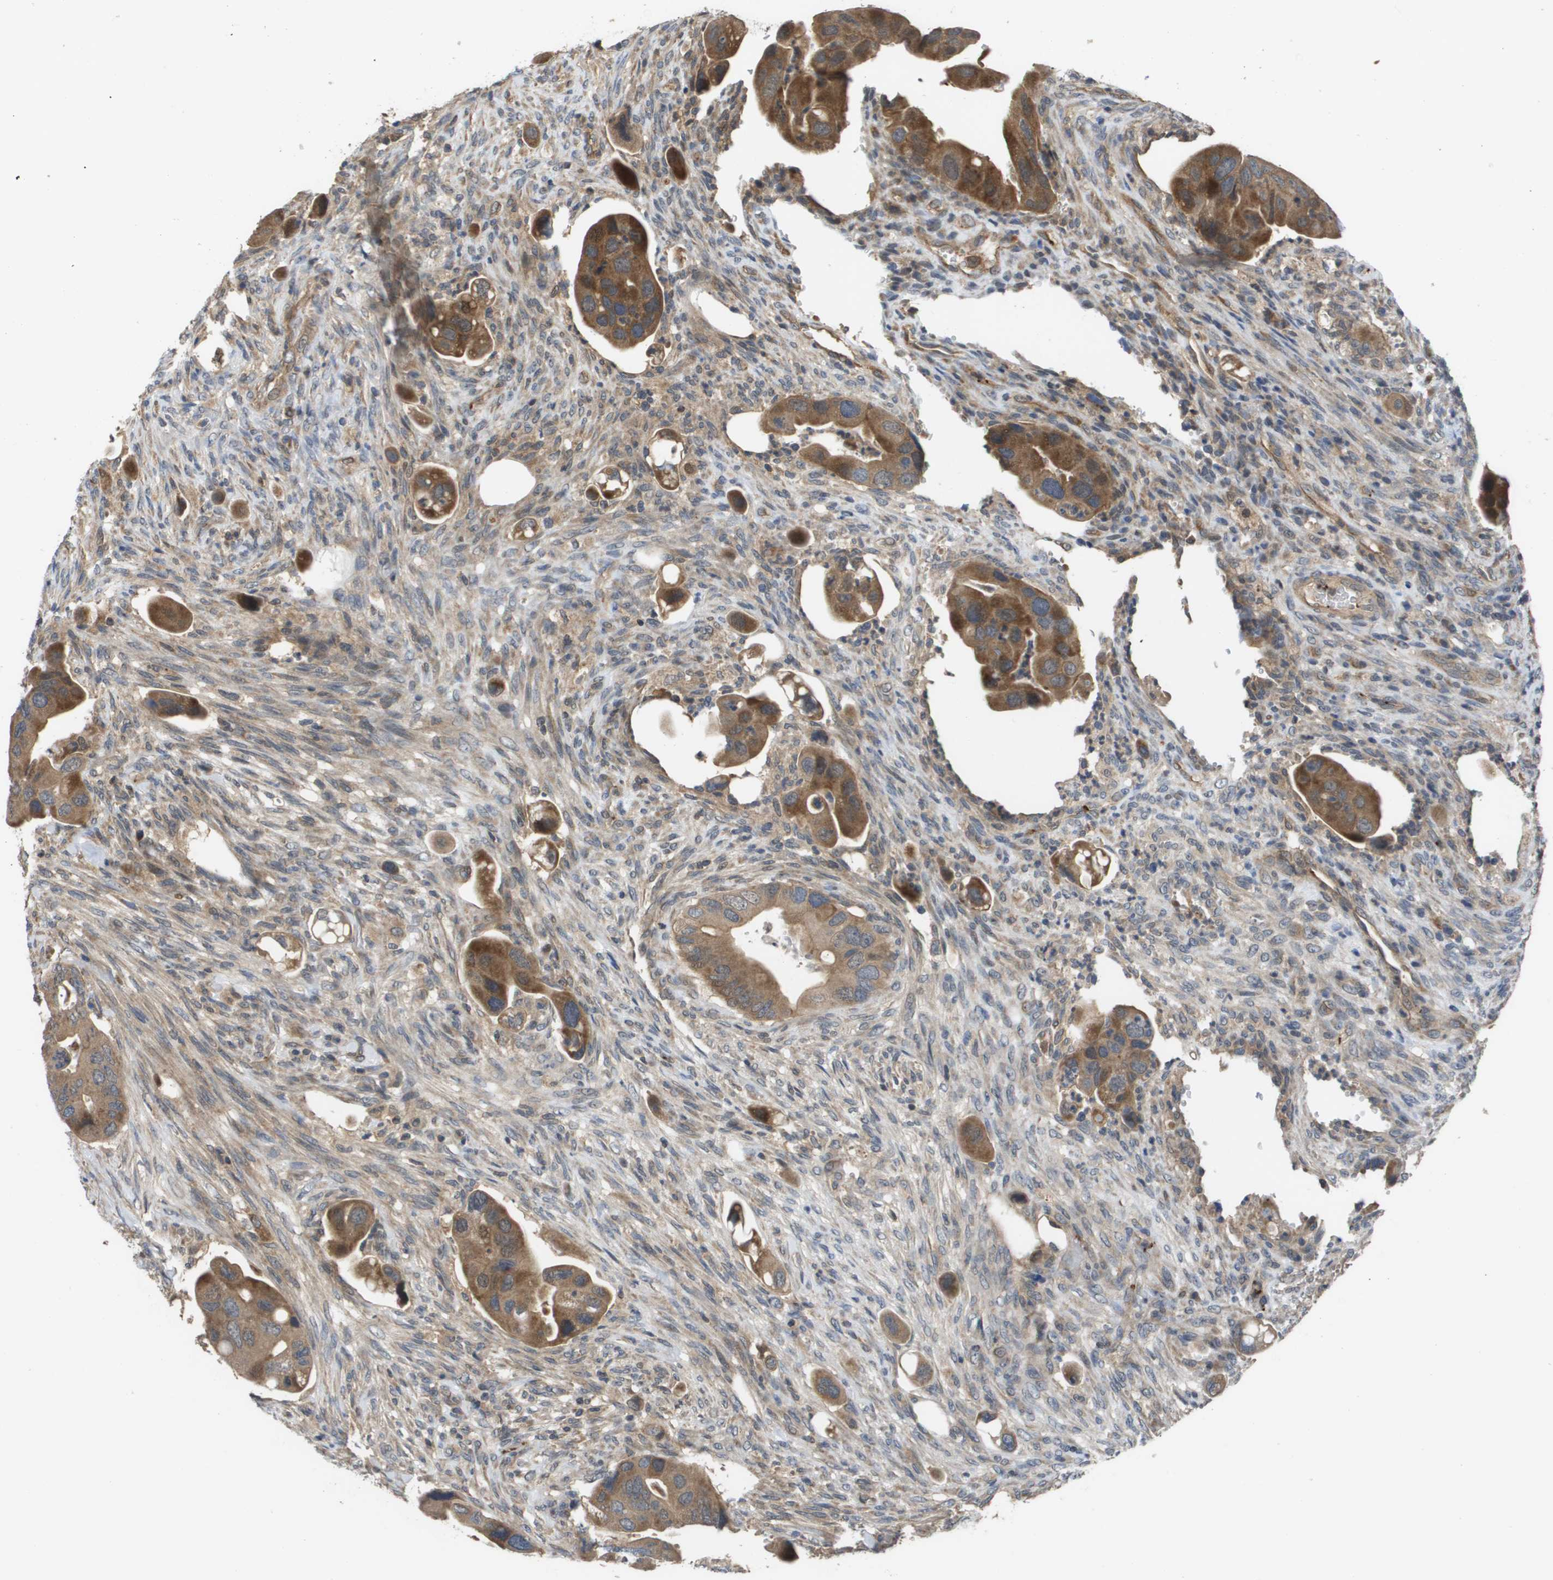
{"staining": {"intensity": "moderate", "quantity": ">75%", "location": "cytoplasmic/membranous"}, "tissue": "colorectal cancer", "cell_type": "Tumor cells", "image_type": "cancer", "snomed": [{"axis": "morphology", "description": "Adenocarcinoma, NOS"}, {"axis": "topography", "description": "Rectum"}], "caption": "Immunohistochemistry photomicrograph of human adenocarcinoma (colorectal) stained for a protein (brown), which displays medium levels of moderate cytoplasmic/membranous expression in approximately >75% of tumor cells.", "gene": "RBM38", "patient": {"sex": "female", "age": 57}}